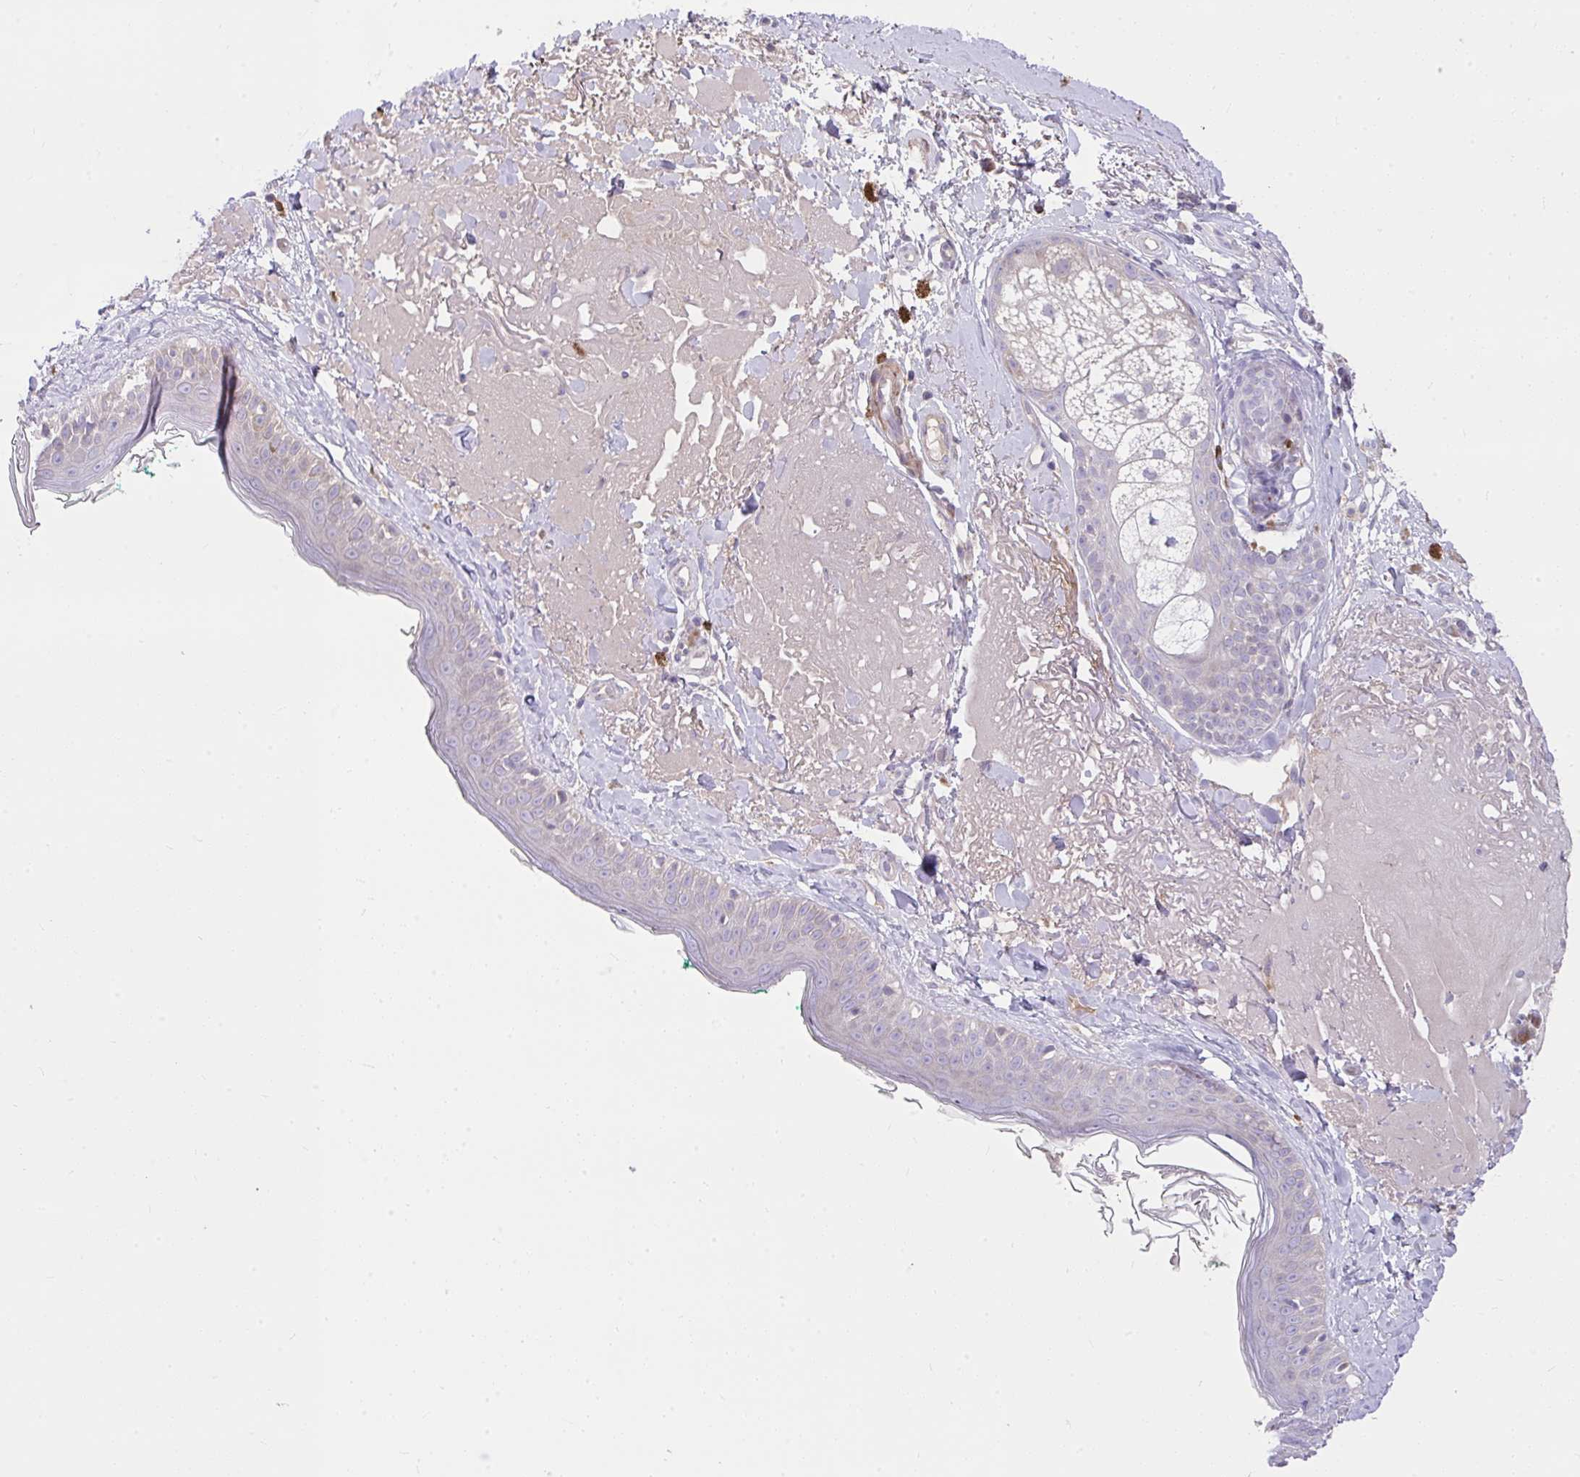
{"staining": {"intensity": "negative", "quantity": "none", "location": "none"}, "tissue": "skin", "cell_type": "Fibroblasts", "image_type": "normal", "snomed": [{"axis": "morphology", "description": "Normal tissue, NOS"}, {"axis": "topography", "description": "Skin"}], "caption": "Fibroblasts are negative for protein expression in normal human skin.", "gene": "PIGZ", "patient": {"sex": "male", "age": 73}}